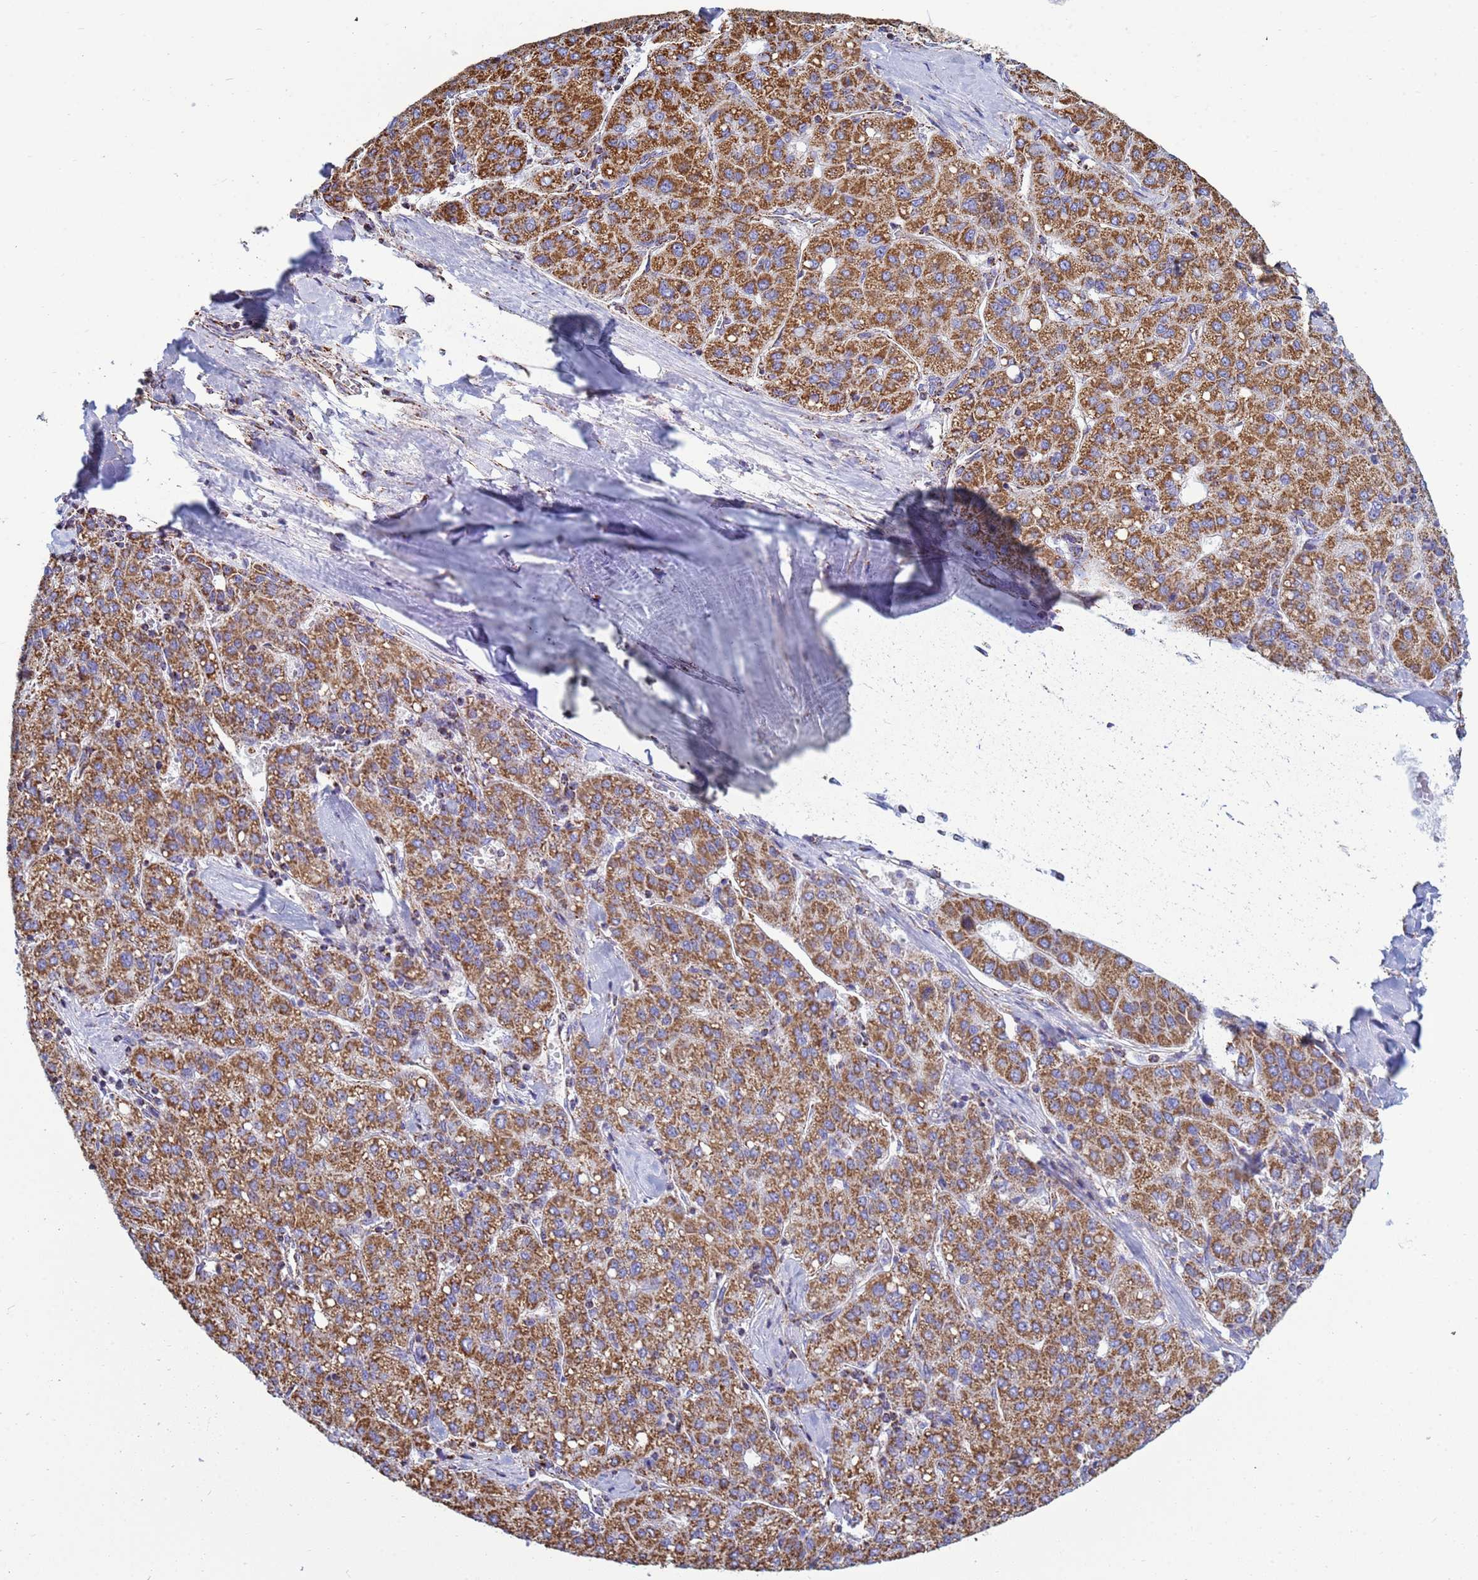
{"staining": {"intensity": "strong", "quantity": ">75%", "location": "cytoplasmic/membranous"}, "tissue": "liver cancer", "cell_type": "Tumor cells", "image_type": "cancer", "snomed": [{"axis": "morphology", "description": "Carcinoma, Hepatocellular, NOS"}, {"axis": "topography", "description": "Liver"}], "caption": "This image exhibits IHC staining of human hepatocellular carcinoma (liver), with high strong cytoplasmic/membranous expression in about >75% of tumor cells.", "gene": "COQ4", "patient": {"sex": "male", "age": 65}}